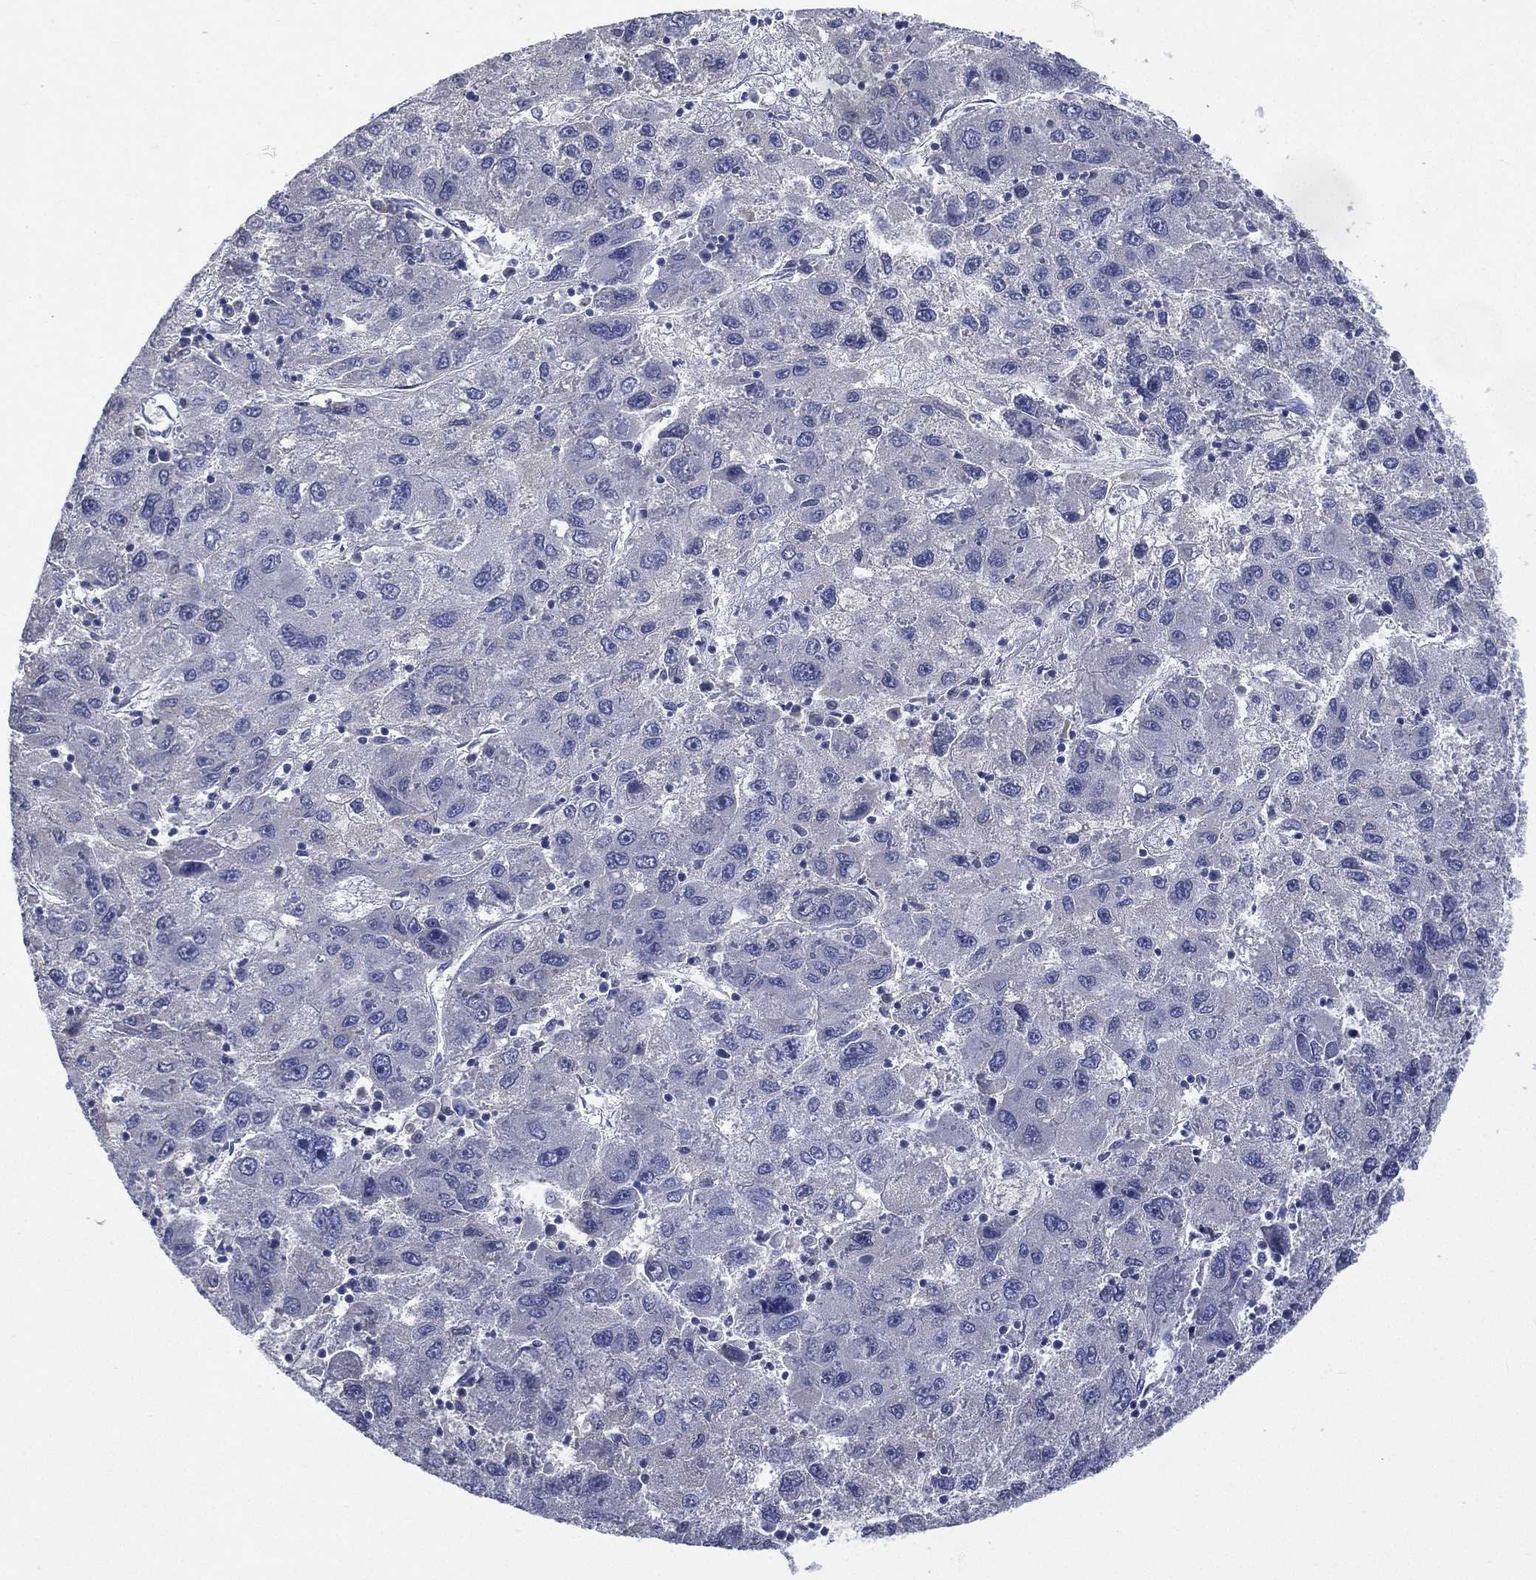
{"staining": {"intensity": "negative", "quantity": "none", "location": "none"}, "tissue": "liver cancer", "cell_type": "Tumor cells", "image_type": "cancer", "snomed": [{"axis": "morphology", "description": "Carcinoma, Hepatocellular, NOS"}, {"axis": "topography", "description": "Liver"}], "caption": "This is an IHC image of liver hepatocellular carcinoma. There is no staining in tumor cells.", "gene": "KRT35", "patient": {"sex": "male", "age": 75}}